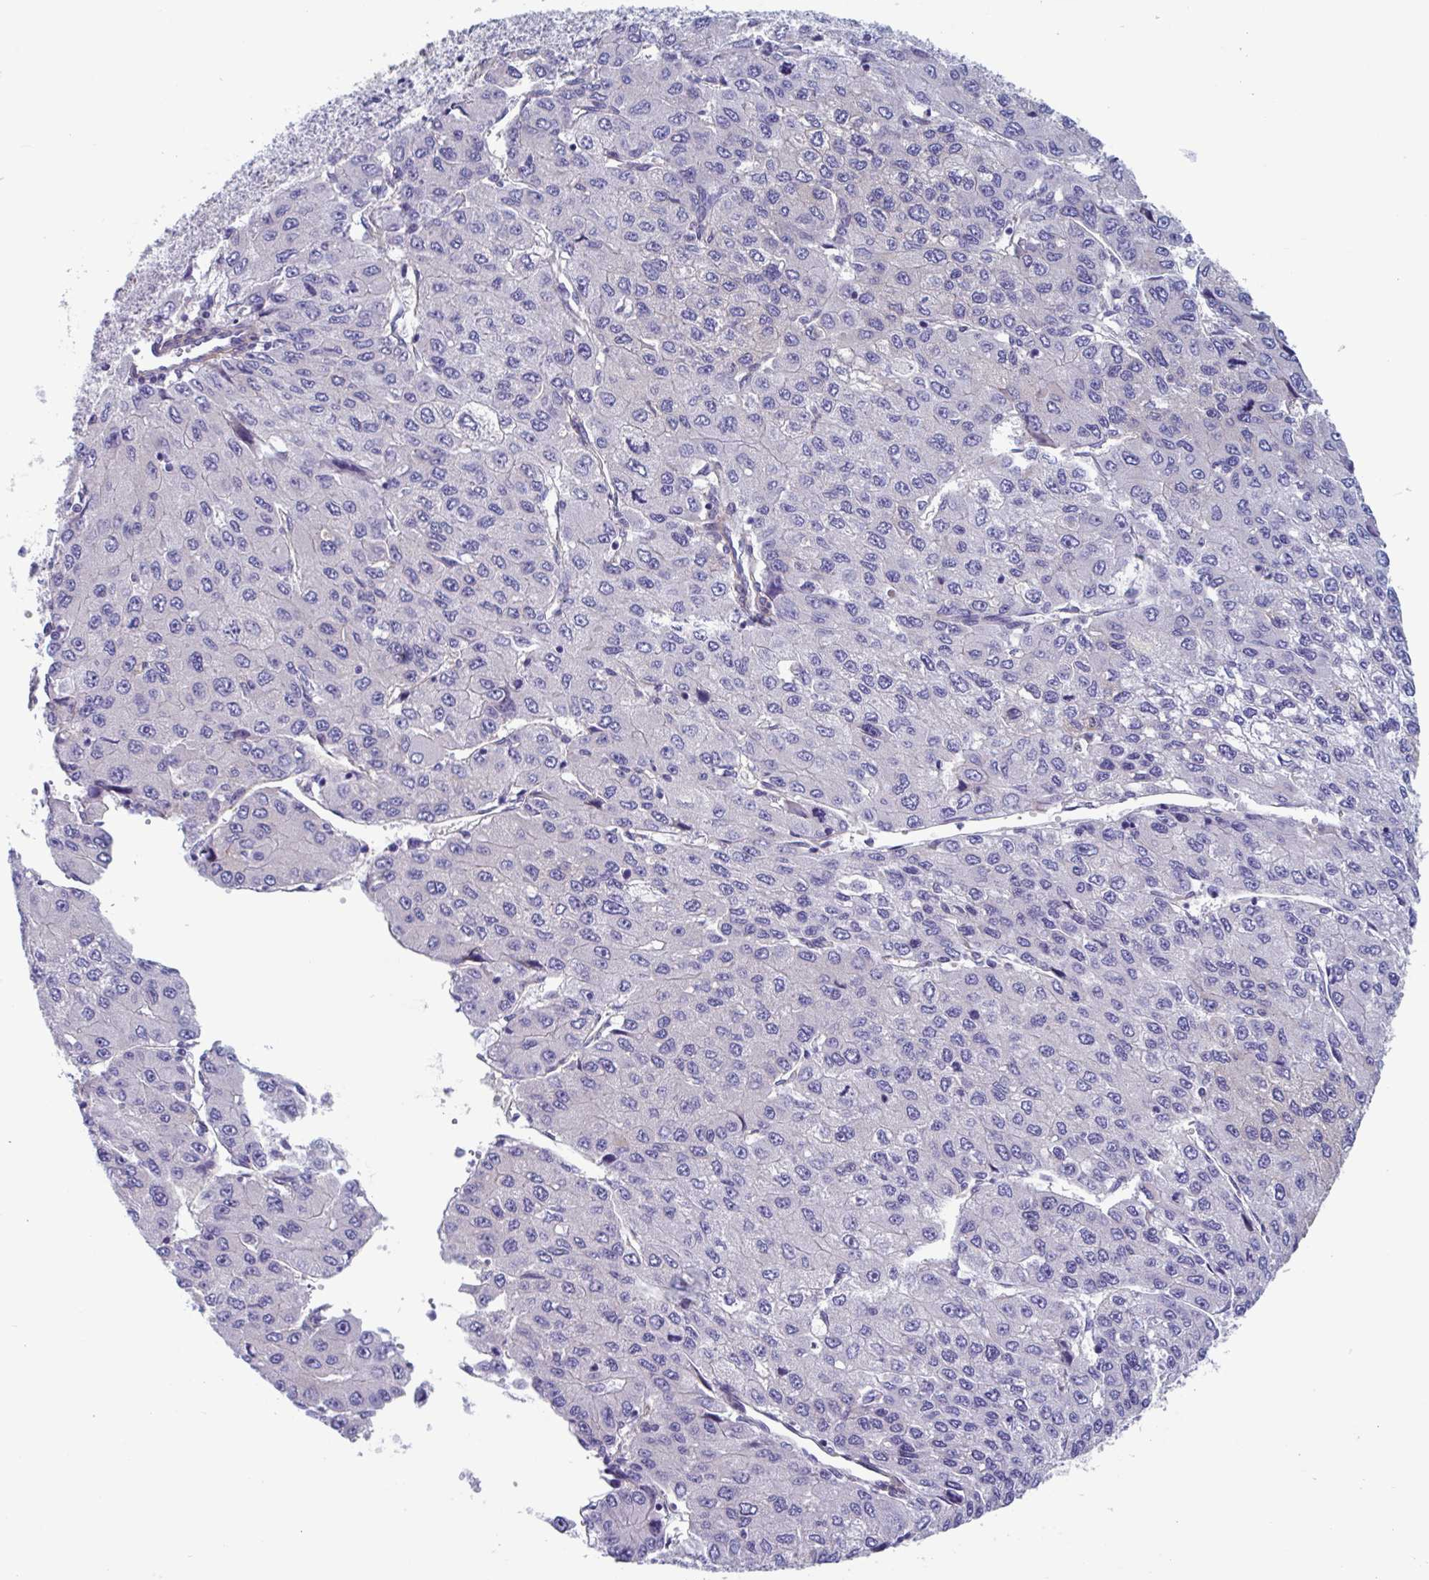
{"staining": {"intensity": "negative", "quantity": "none", "location": "none"}, "tissue": "liver cancer", "cell_type": "Tumor cells", "image_type": "cancer", "snomed": [{"axis": "morphology", "description": "Carcinoma, Hepatocellular, NOS"}, {"axis": "topography", "description": "Liver"}], "caption": "DAB (3,3'-diaminobenzidine) immunohistochemical staining of liver cancer demonstrates no significant expression in tumor cells.", "gene": "LPIN3", "patient": {"sex": "female", "age": 66}}